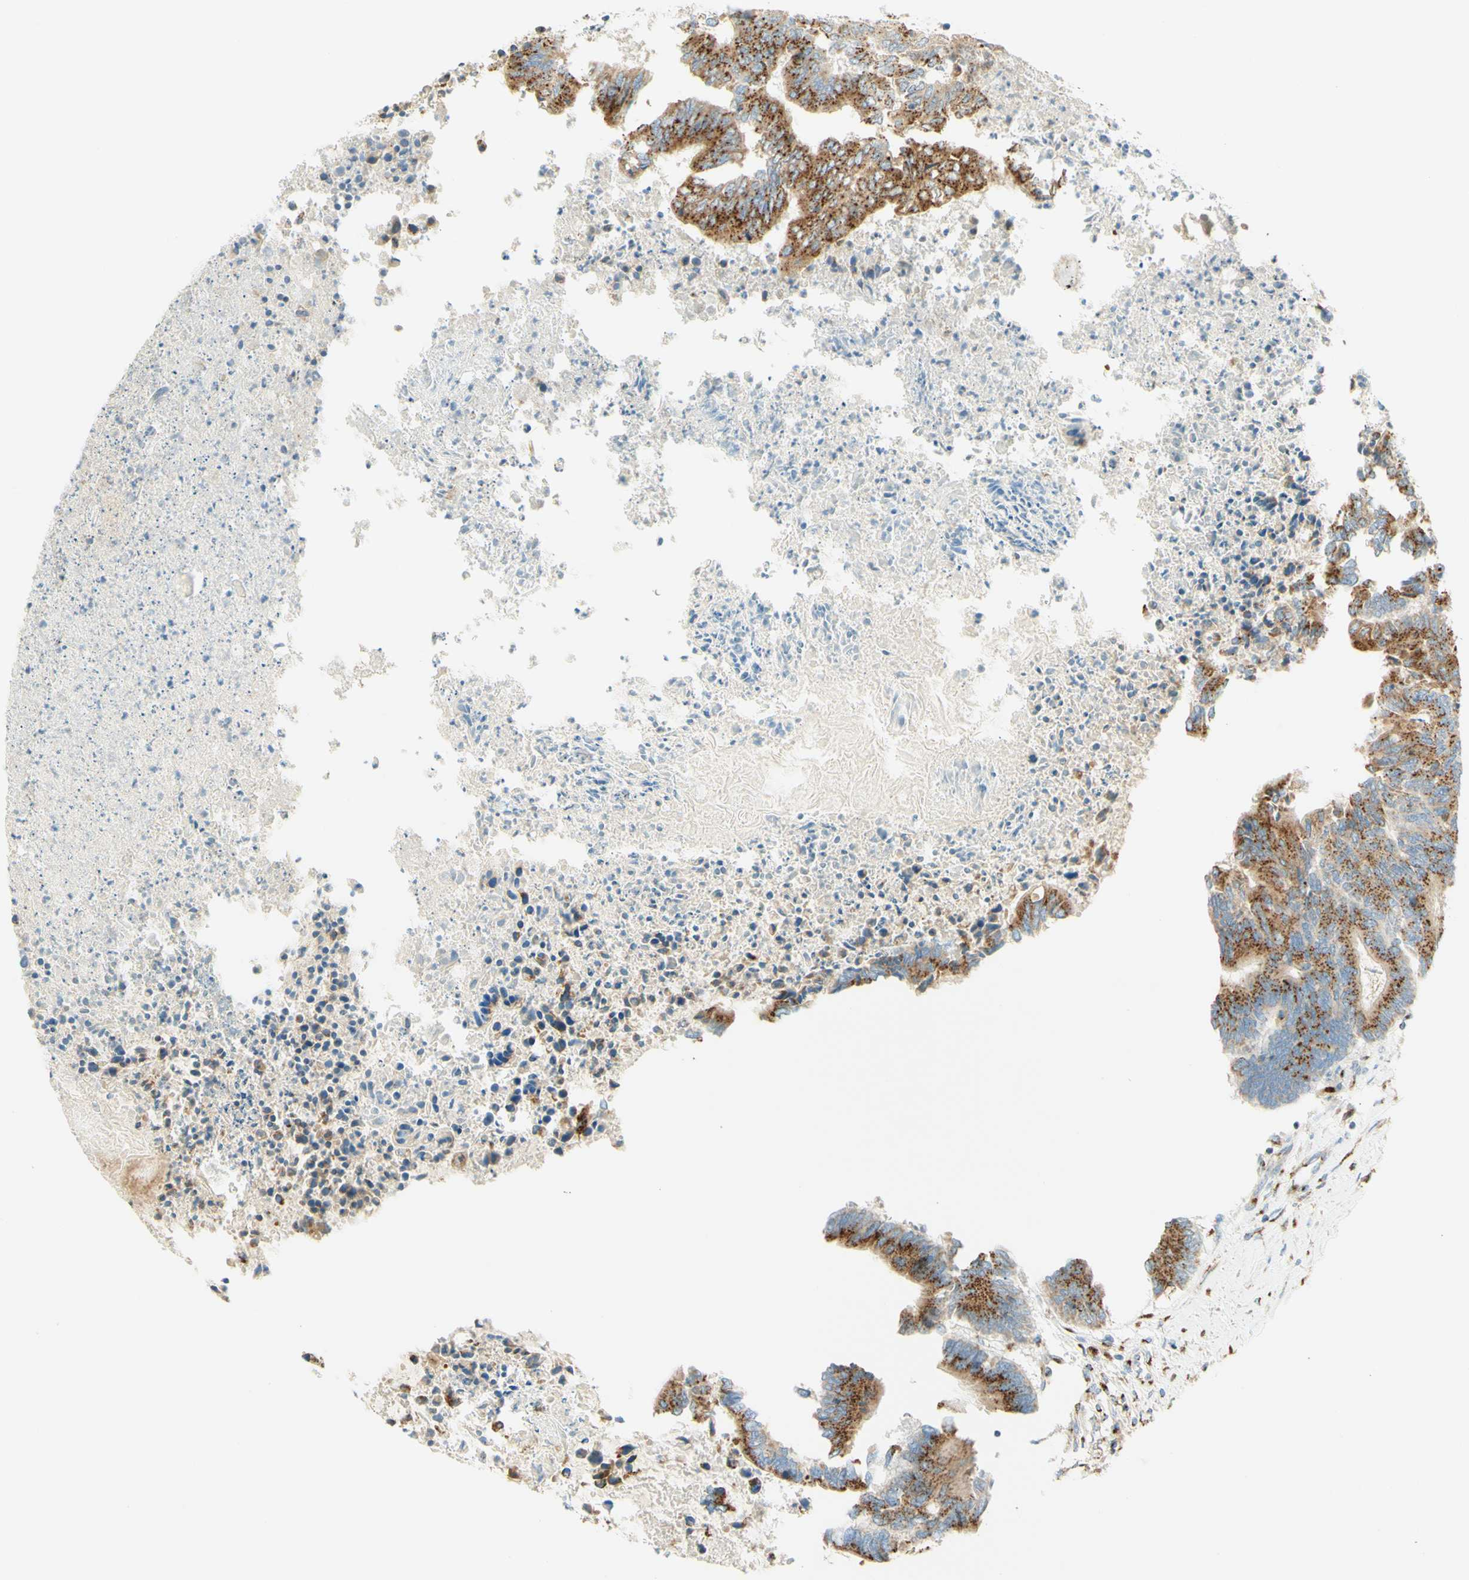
{"staining": {"intensity": "moderate", "quantity": ">75%", "location": "cytoplasmic/membranous"}, "tissue": "colorectal cancer", "cell_type": "Tumor cells", "image_type": "cancer", "snomed": [{"axis": "morphology", "description": "Adenocarcinoma, NOS"}, {"axis": "topography", "description": "Rectum"}], "caption": "Immunohistochemical staining of colorectal cancer shows medium levels of moderate cytoplasmic/membranous protein positivity in about >75% of tumor cells.", "gene": "GOLGB1", "patient": {"sex": "male", "age": 63}}